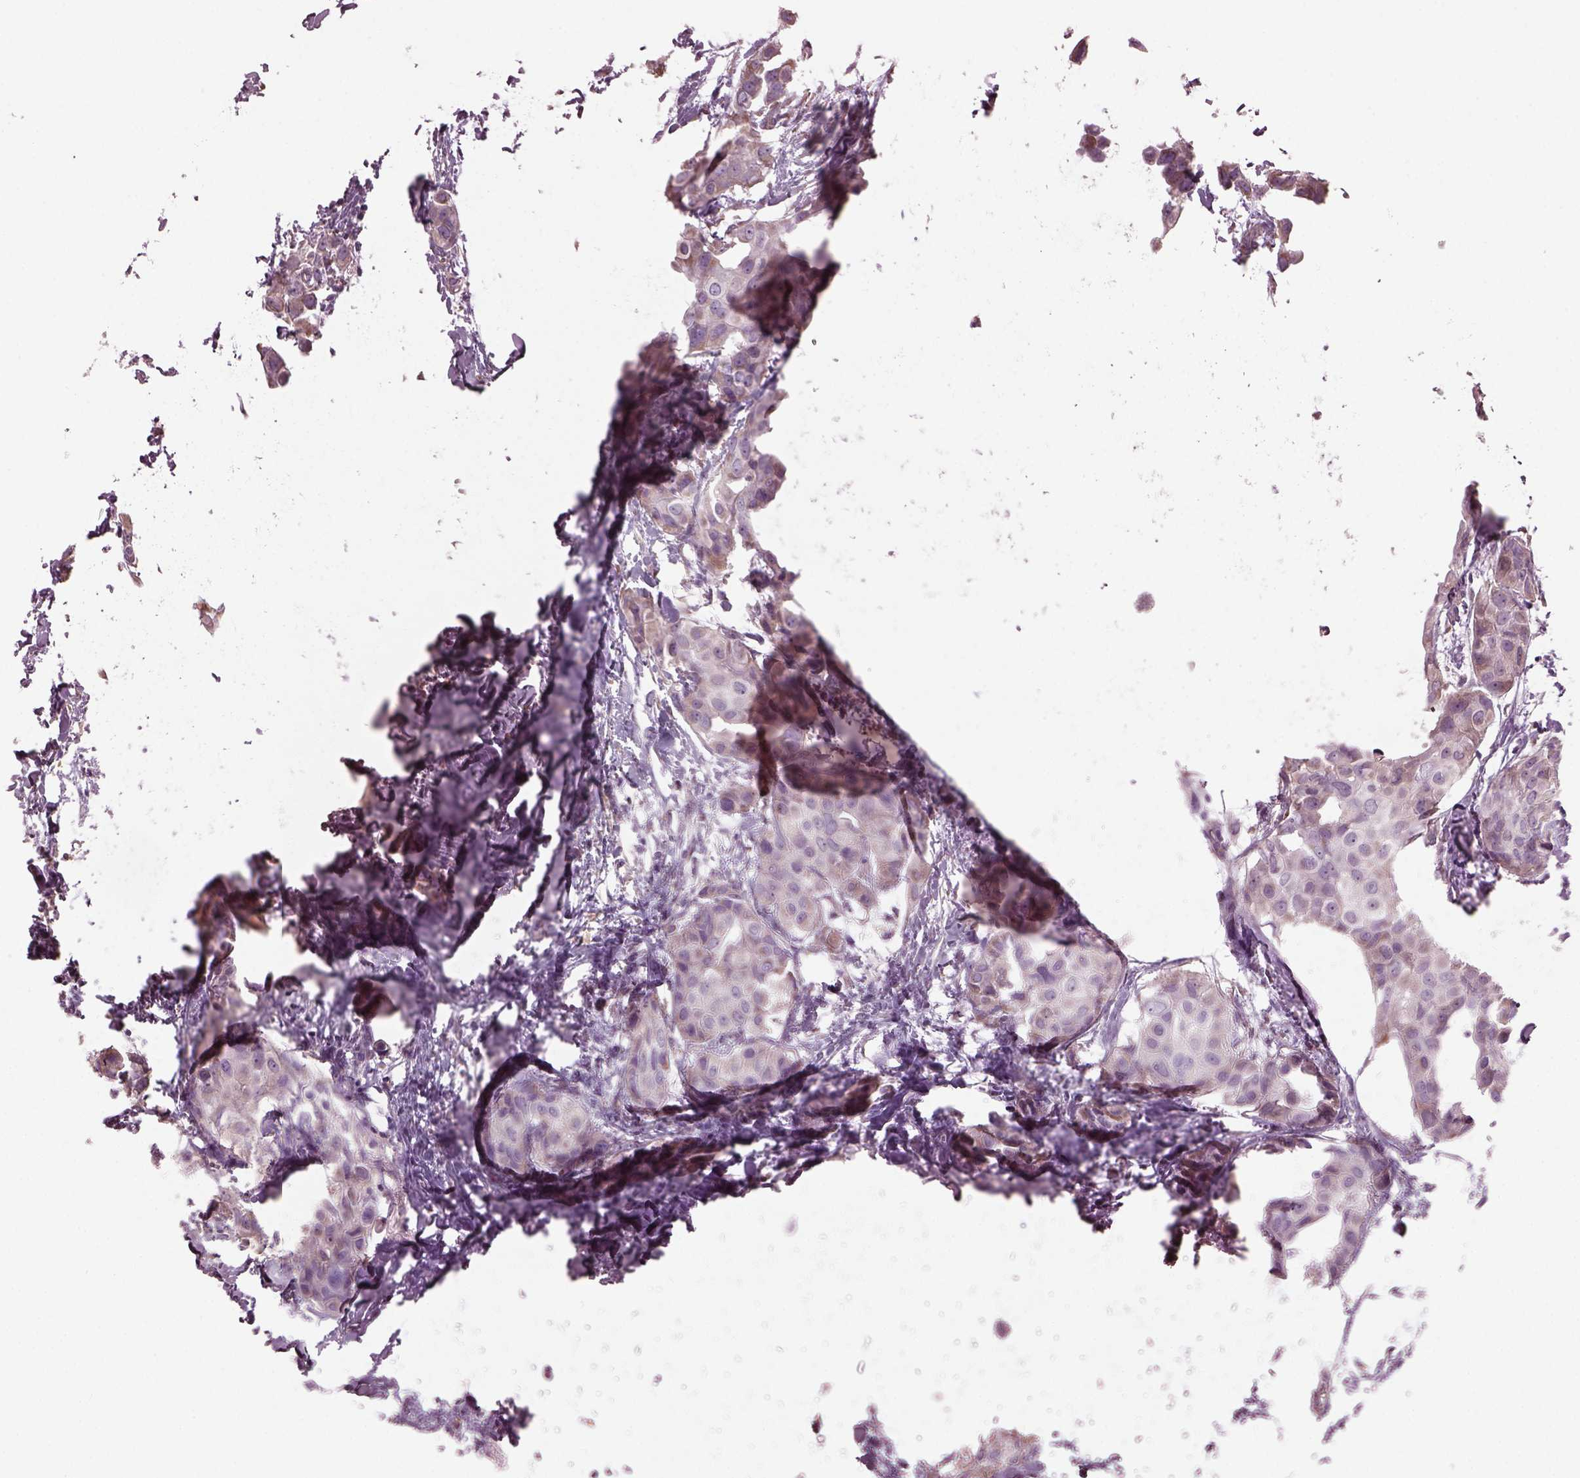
{"staining": {"intensity": "negative", "quantity": "none", "location": "none"}, "tissue": "breast cancer", "cell_type": "Tumor cells", "image_type": "cancer", "snomed": [{"axis": "morphology", "description": "Duct carcinoma"}, {"axis": "topography", "description": "Breast"}], "caption": "Tumor cells are negative for brown protein staining in breast invasive ductal carcinoma. (Stains: DAB immunohistochemistry (IHC) with hematoxylin counter stain, Microscopy: brightfield microscopy at high magnification).", "gene": "SPATA7", "patient": {"sex": "female", "age": 38}}